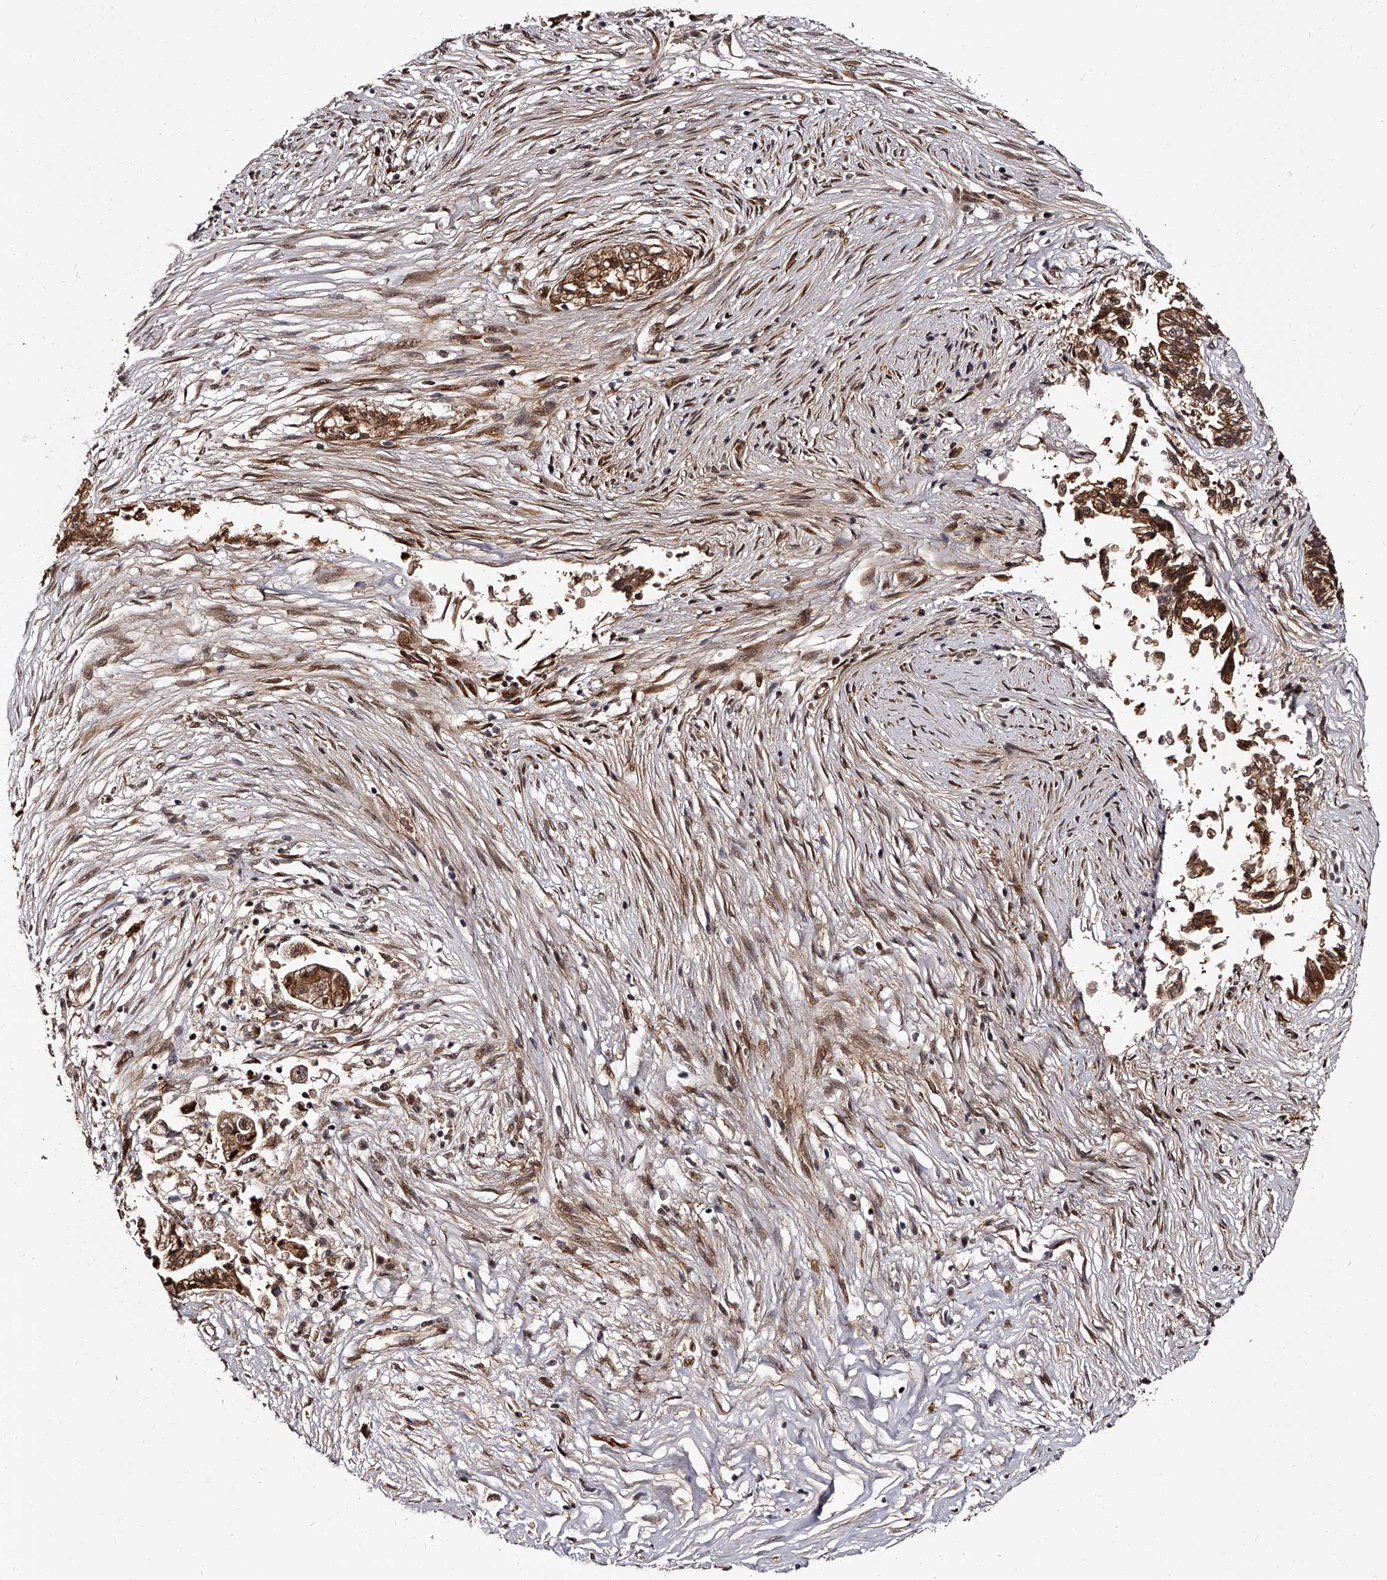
{"staining": {"intensity": "moderate", "quantity": ">75%", "location": "cytoplasmic/membranous,nuclear"}, "tissue": "pancreatic cancer", "cell_type": "Tumor cells", "image_type": "cancer", "snomed": [{"axis": "morphology", "description": "Adenocarcinoma, NOS"}, {"axis": "topography", "description": "Pancreas"}], "caption": "Moderate cytoplasmic/membranous and nuclear expression is present in approximately >75% of tumor cells in adenocarcinoma (pancreatic).", "gene": "RSC1A1", "patient": {"sex": "male", "age": 72}}